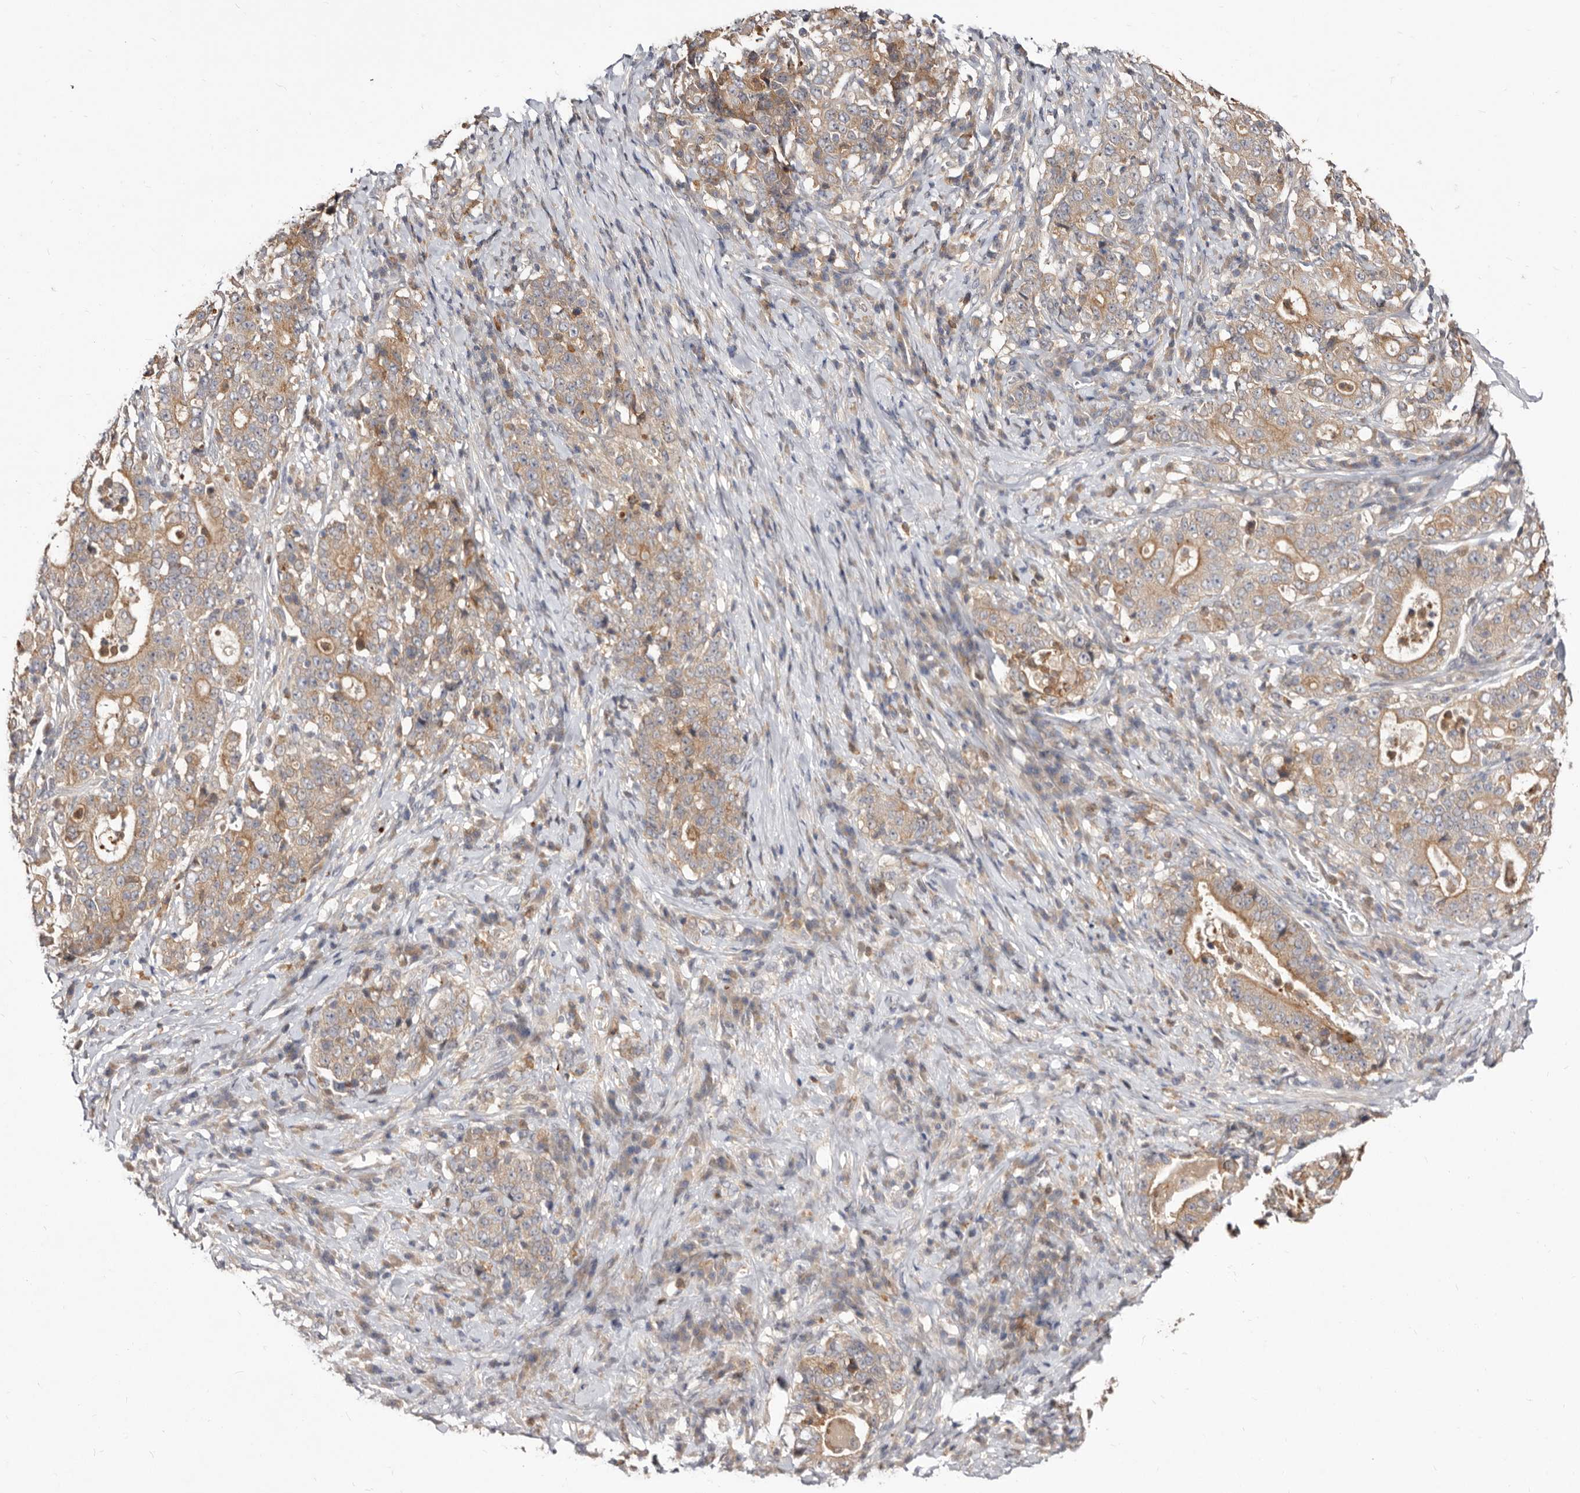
{"staining": {"intensity": "moderate", "quantity": ">75%", "location": "cytoplasmic/membranous"}, "tissue": "stomach cancer", "cell_type": "Tumor cells", "image_type": "cancer", "snomed": [{"axis": "morphology", "description": "Normal tissue, NOS"}, {"axis": "morphology", "description": "Adenocarcinoma, NOS"}, {"axis": "topography", "description": "Stomach, upper"}, {"axis": "topography", "description": "Stomach"}], "caption": "The immunohistochemical stain shows moderate cytoplasmic/membranous positivity in tumor cells of stomach adenocarcinoma tissue. Using DAB (3,3'-diaminobenzidine) (brown) and hematoxylin (blue) stains, captured at high magnification using brightfield microscopy.", "gene": "TC2N", "patient": {"sex": "male", "age": 59}}